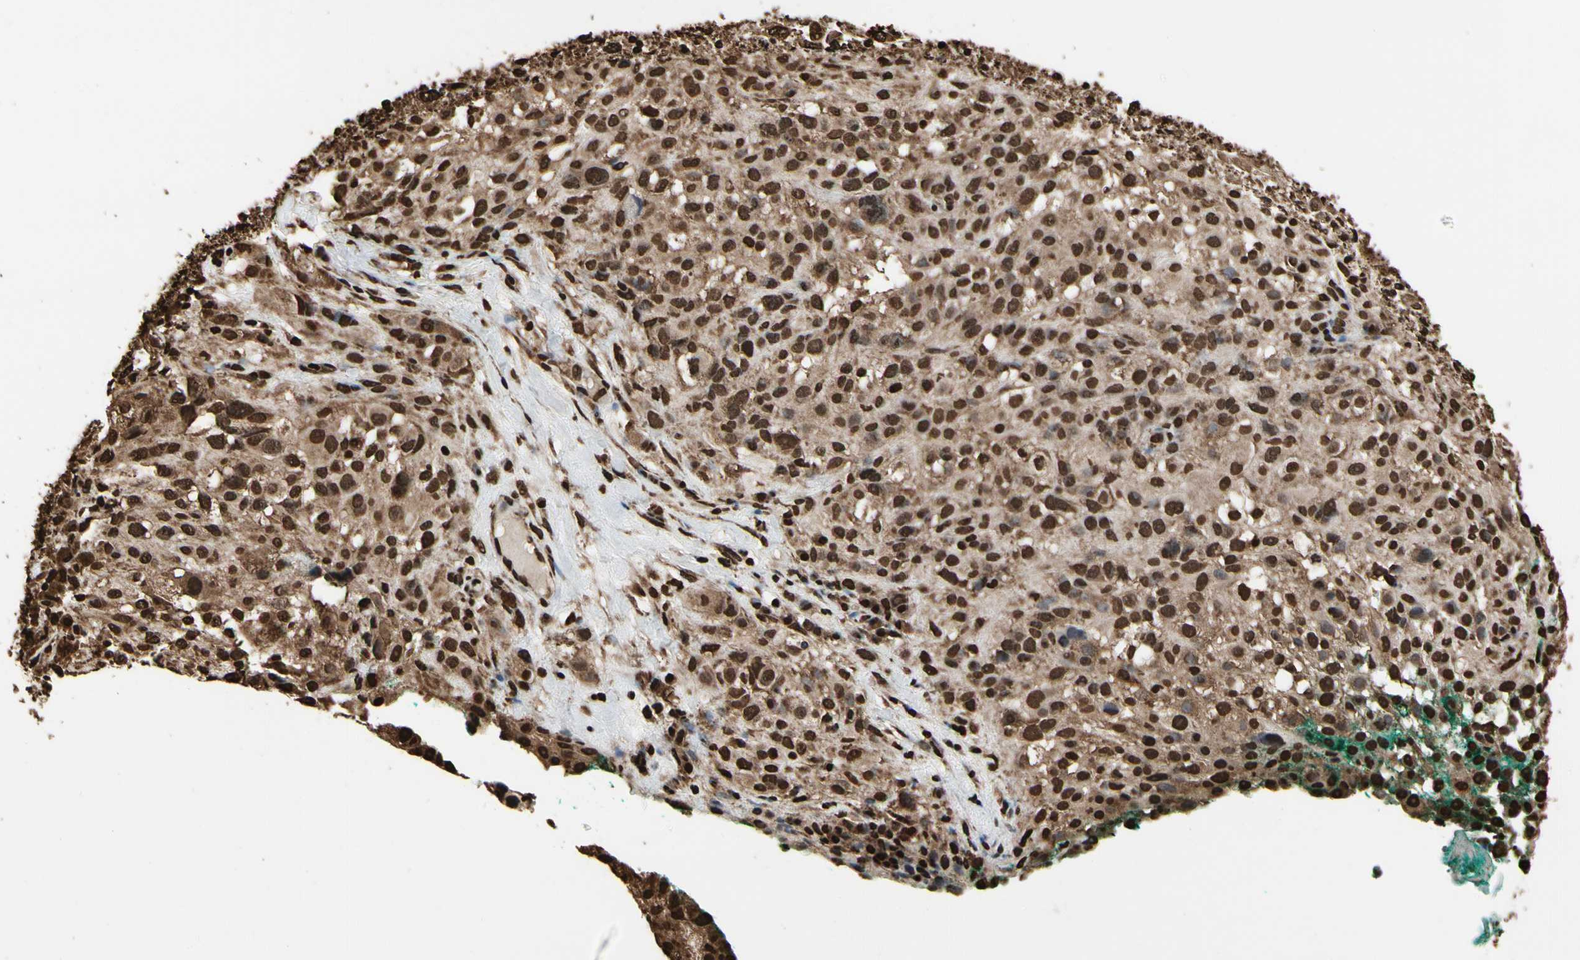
{"staining": {"intensity": "strong", "quantity": ">75%", "location": "cytoplasmic/membranous,nuclear"}, "tissue": "melanoma", "cell_type": "Tumor cells", "image_type": "cancer", "snomed": [{"axis": "morphology", "description": "Necrosis, NOS"}, {"axis": "morphology", "description": "Malignant melanoma, NOS"}, {"axis": "topography", "description": "Skin"}], "caption": "Melanoma was stained to show a protein in brown. There is high levels of strong cytoplasmic/membranous and nuclear positivity in approximately >75% of tumor cells.", "gene": "HNRNPK", "patient": {"sex": "female", "age": 87}}